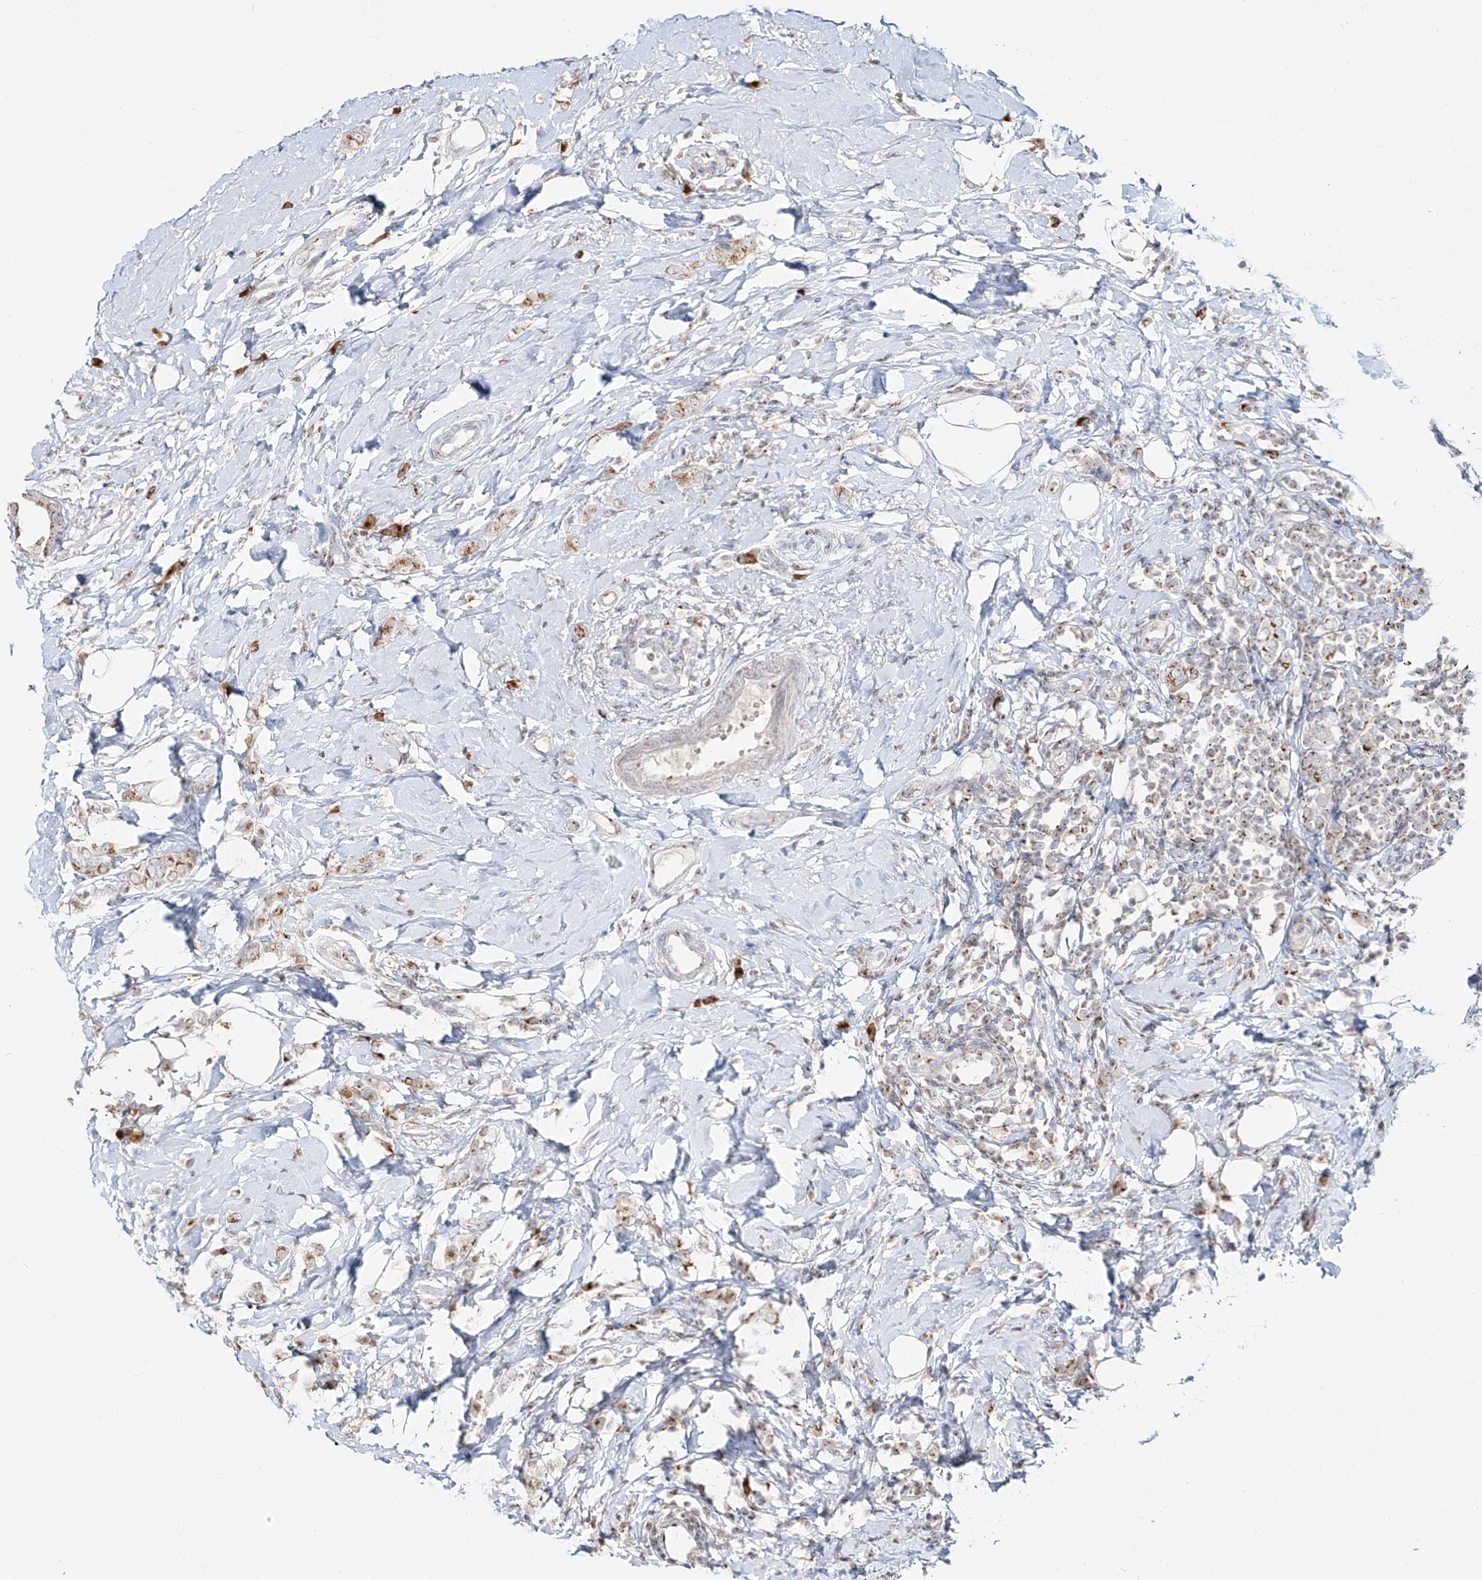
{"staining": {"intensity": "moderate", "quantity": ">75%", "location": "cytoplasmic/membranous"}, "tissue": "breast cancer", "cell_type": "Tumor cells", "image_type": "cancer", "snomed": [{"axis": "morphology", "description": "Lobular carcinoma"}, {"axis": "topography", "description": "Breast"}], "caption": "Protein staining reveals moderate cytoplasmic/membranous positivity in approximately >75% of tumor cells in breast cancer.", "gene": "BSDC1", "patient": {"sex": "female", "age": 47}}